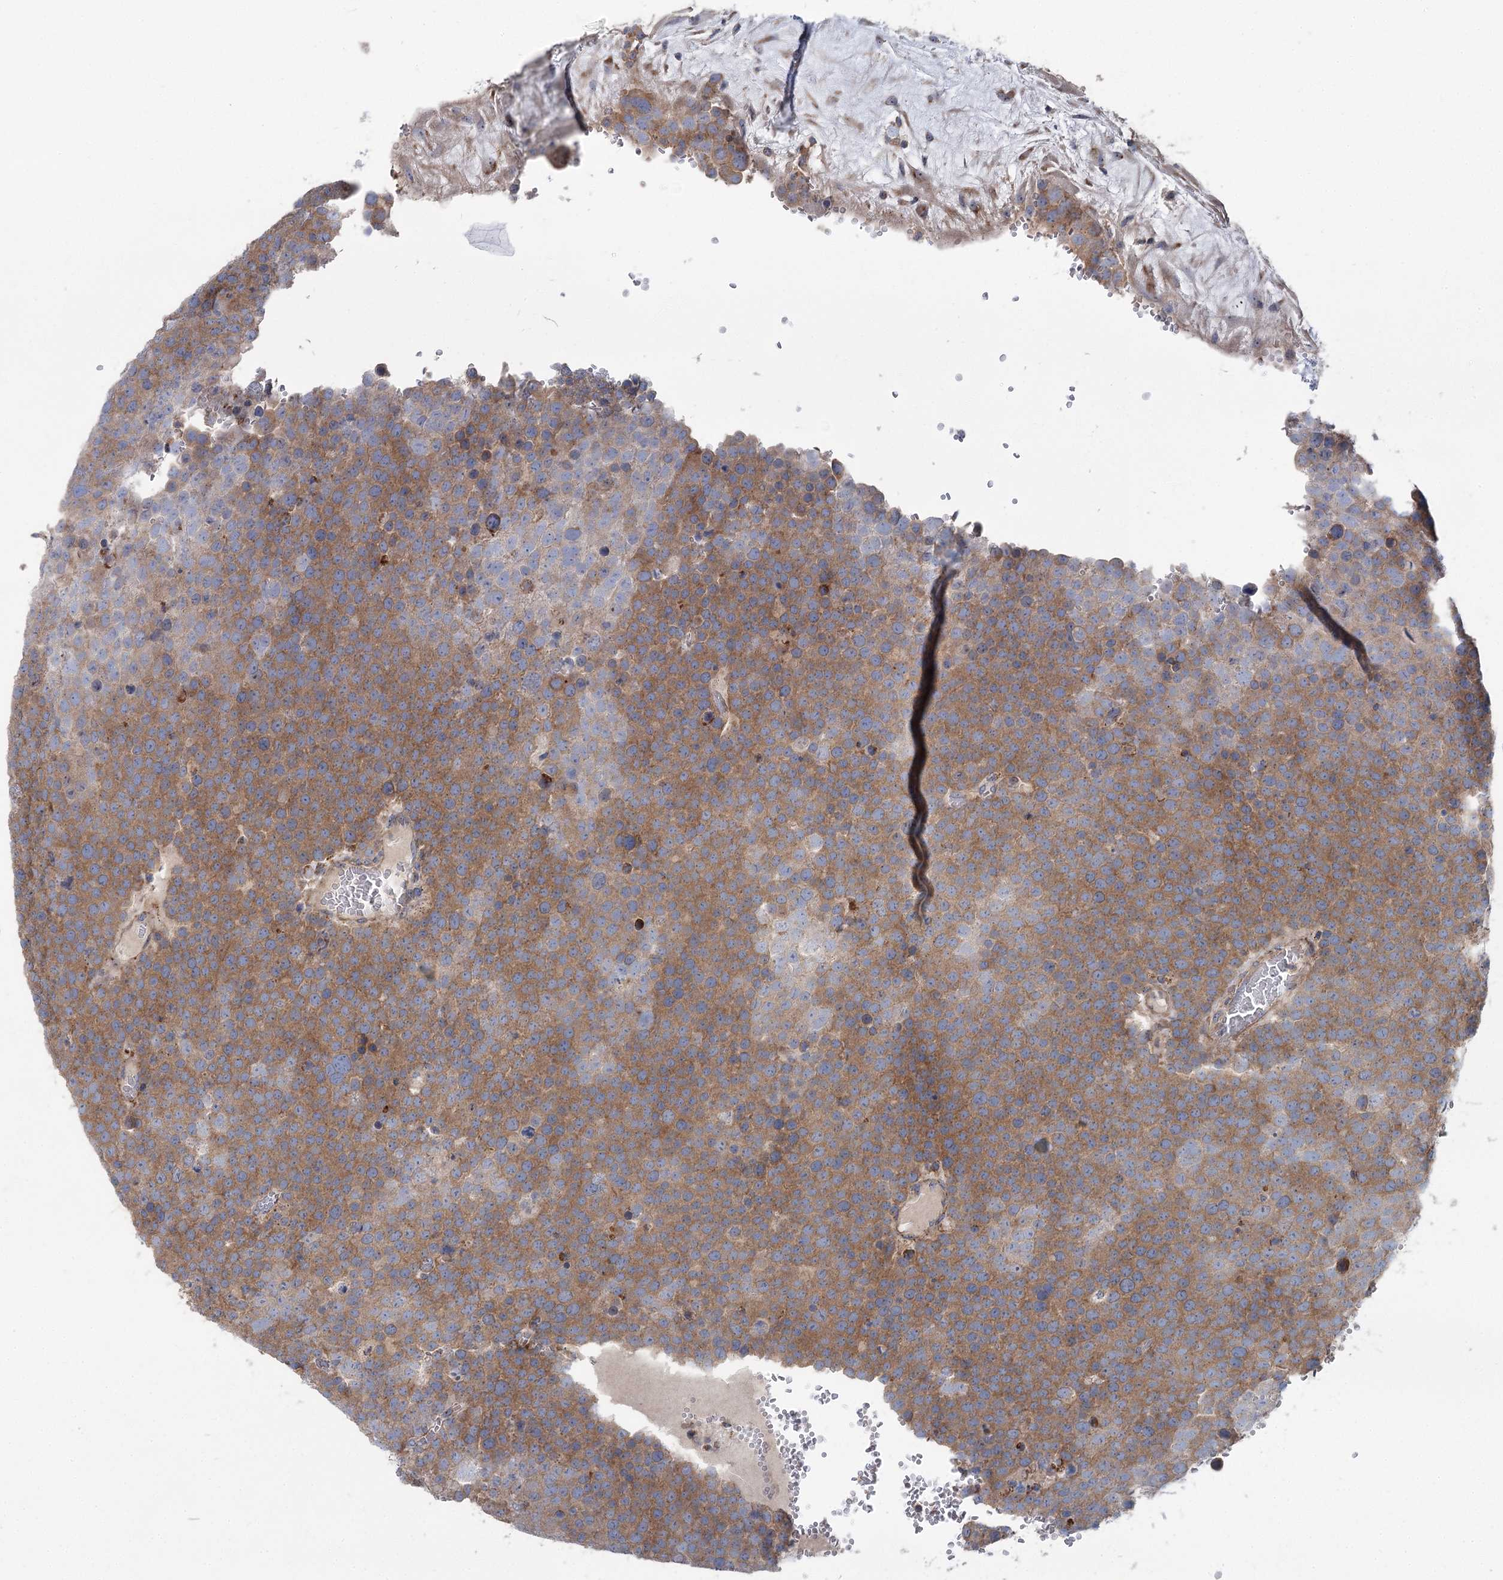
{"staining": {"intensity": "moderate", "quantity": ">75%", "location": "cytoplasmic/membranous"}, "tissue": "testis cancer", "cell_type": "Tumor cells", "image_type": "cancer", "snomed": [{"axis": "morphology", "description": "Seminoma, NOS"}, {"axis": "topography", "description": "Testis"}], "caption": "A photomicrograph of human testis seminoma stained for a protein exhibits moderate cytoplasmic/membranous brown staining in tumor cells.", "gene": "MARK2", "patient": {"sex": "male", "age": 71}}